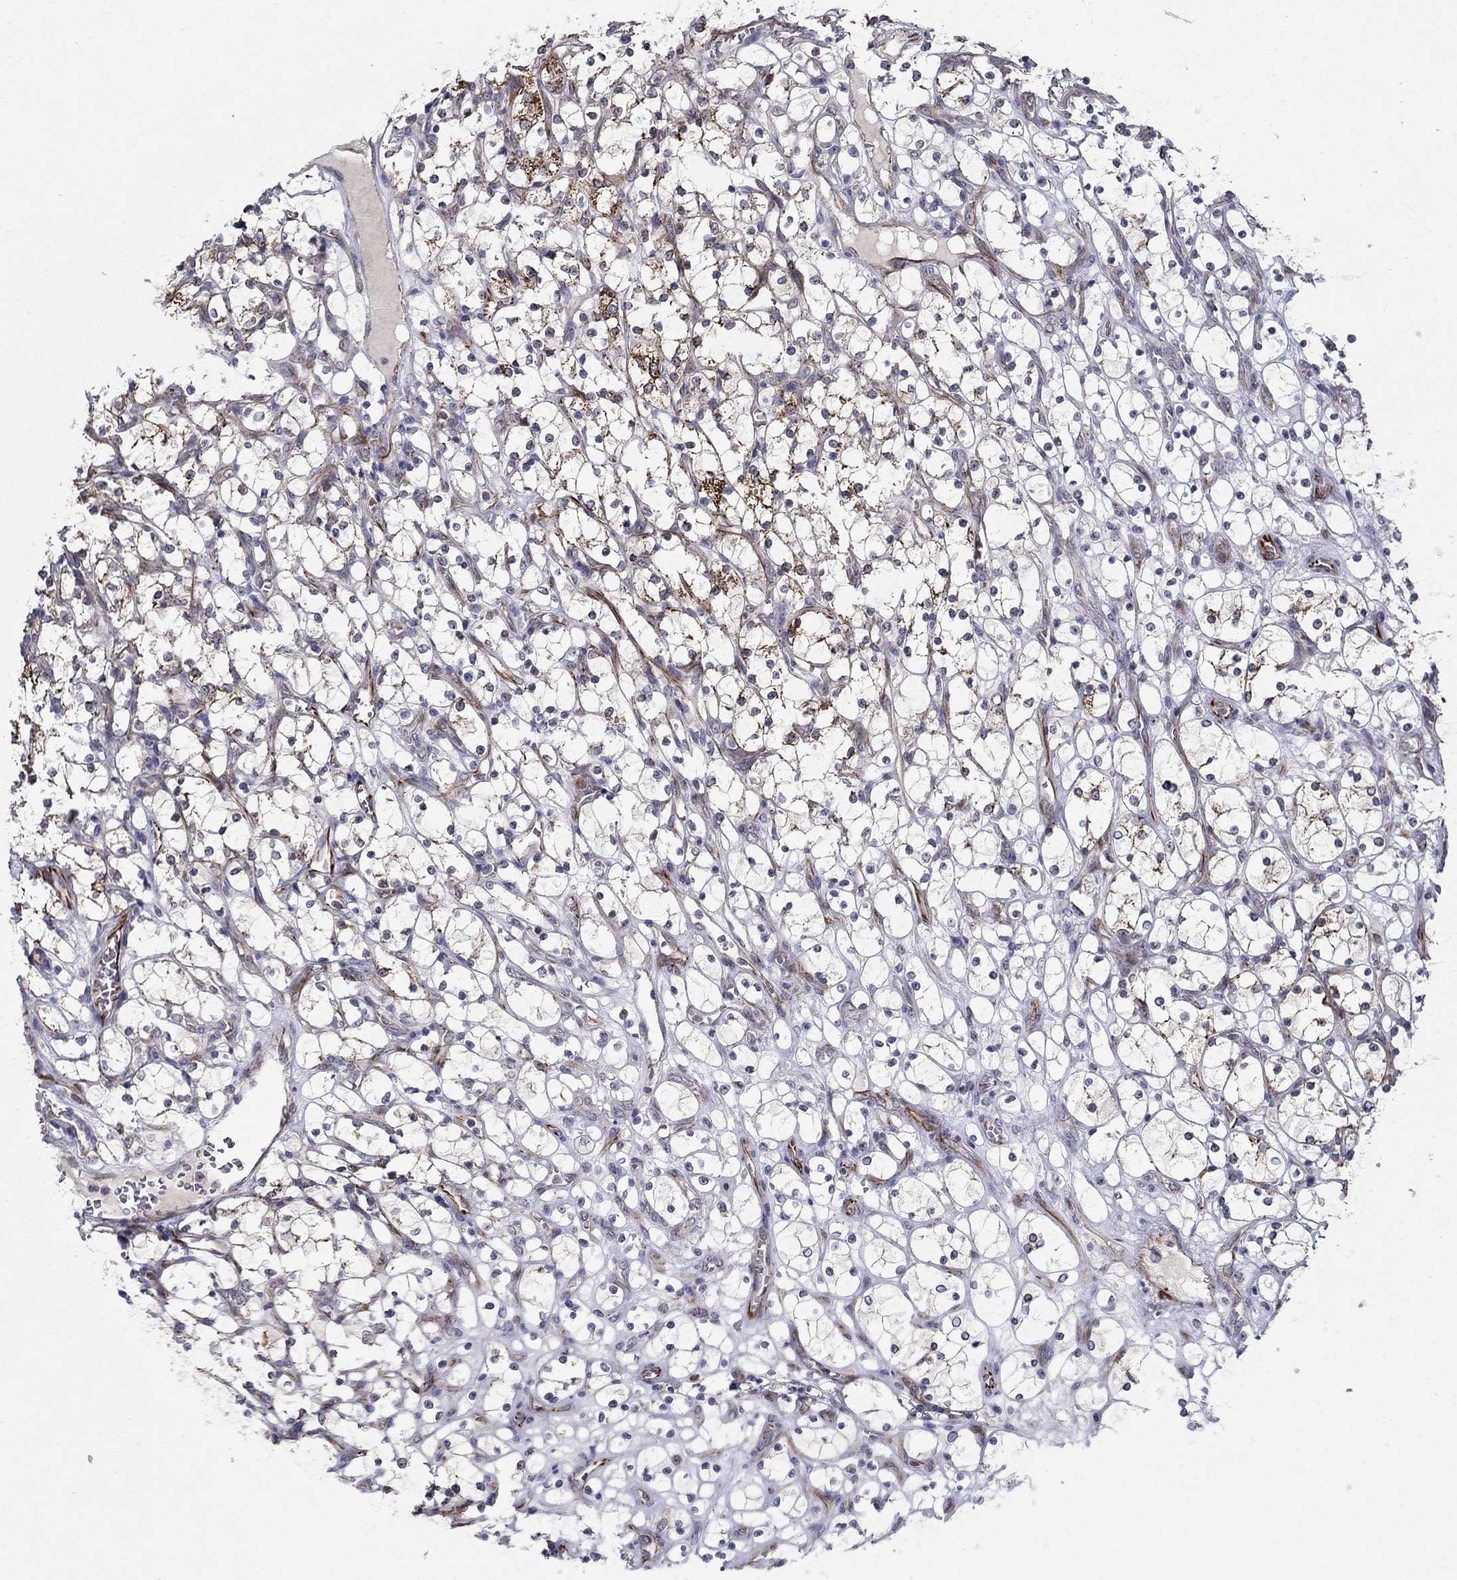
{"staining": {"intensity": "strong", "quantity": "<25%", "location": "cytoplasmic/membranous"}, "tissue": "renal cancer", "cell_type": "Tumor cells", "image_type": "cancer", "snomed": [{"axis": "morphology", "description": "Adenocarcinoma, NOS"}, {"axis": "topography", "description": "Kidney"}], "caption": "About <25% of tumor cells in human renal cancer (adenocarcinoma) display strong cytoplasmic/membranous protein positivity as visualized by brown immunohistochemical staining.", "gene": "LACTB2", "patient": {"sex": "female", "age": 69}}